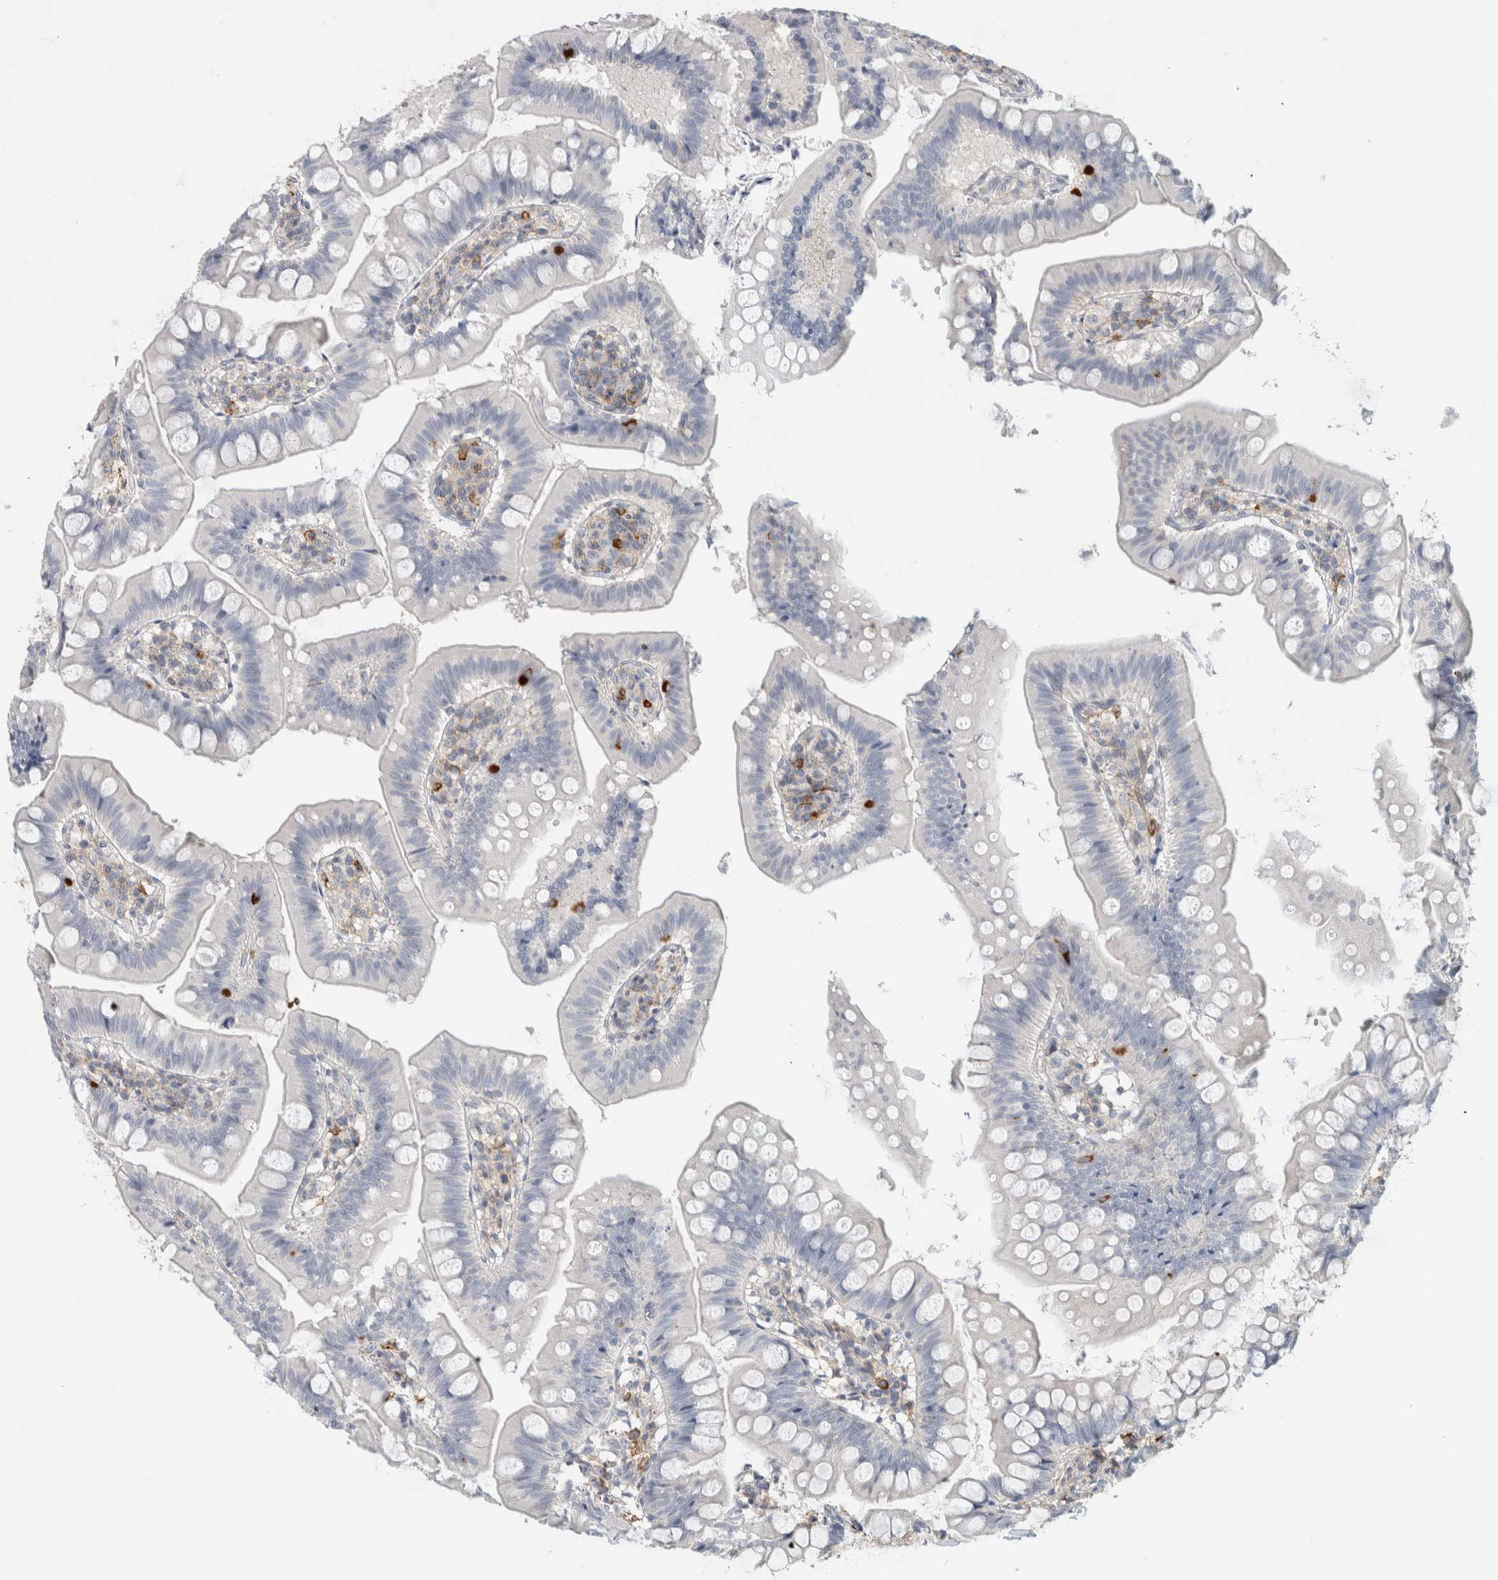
{"staining": {"intensity": "strong", "quantity": "<25%", "location": "cytoplasmic/membranous"}, "tissue": "small intestine", "cell_type": "Glandular cells", "image_type": "normal", "snomed": [{"axis": "morphology", "description": "Normal tissue, NOS"}, {"axis": "topography", "description": "Small intestine"}], "caption": "Immunohistochemical staining of benign small intestine reveals medium levels of strong cytoplasmic/membranous expression in about <25% of glandular cells.", "gene": "ERCC6L2", "patient": {"sex": "male", "age": 7}}